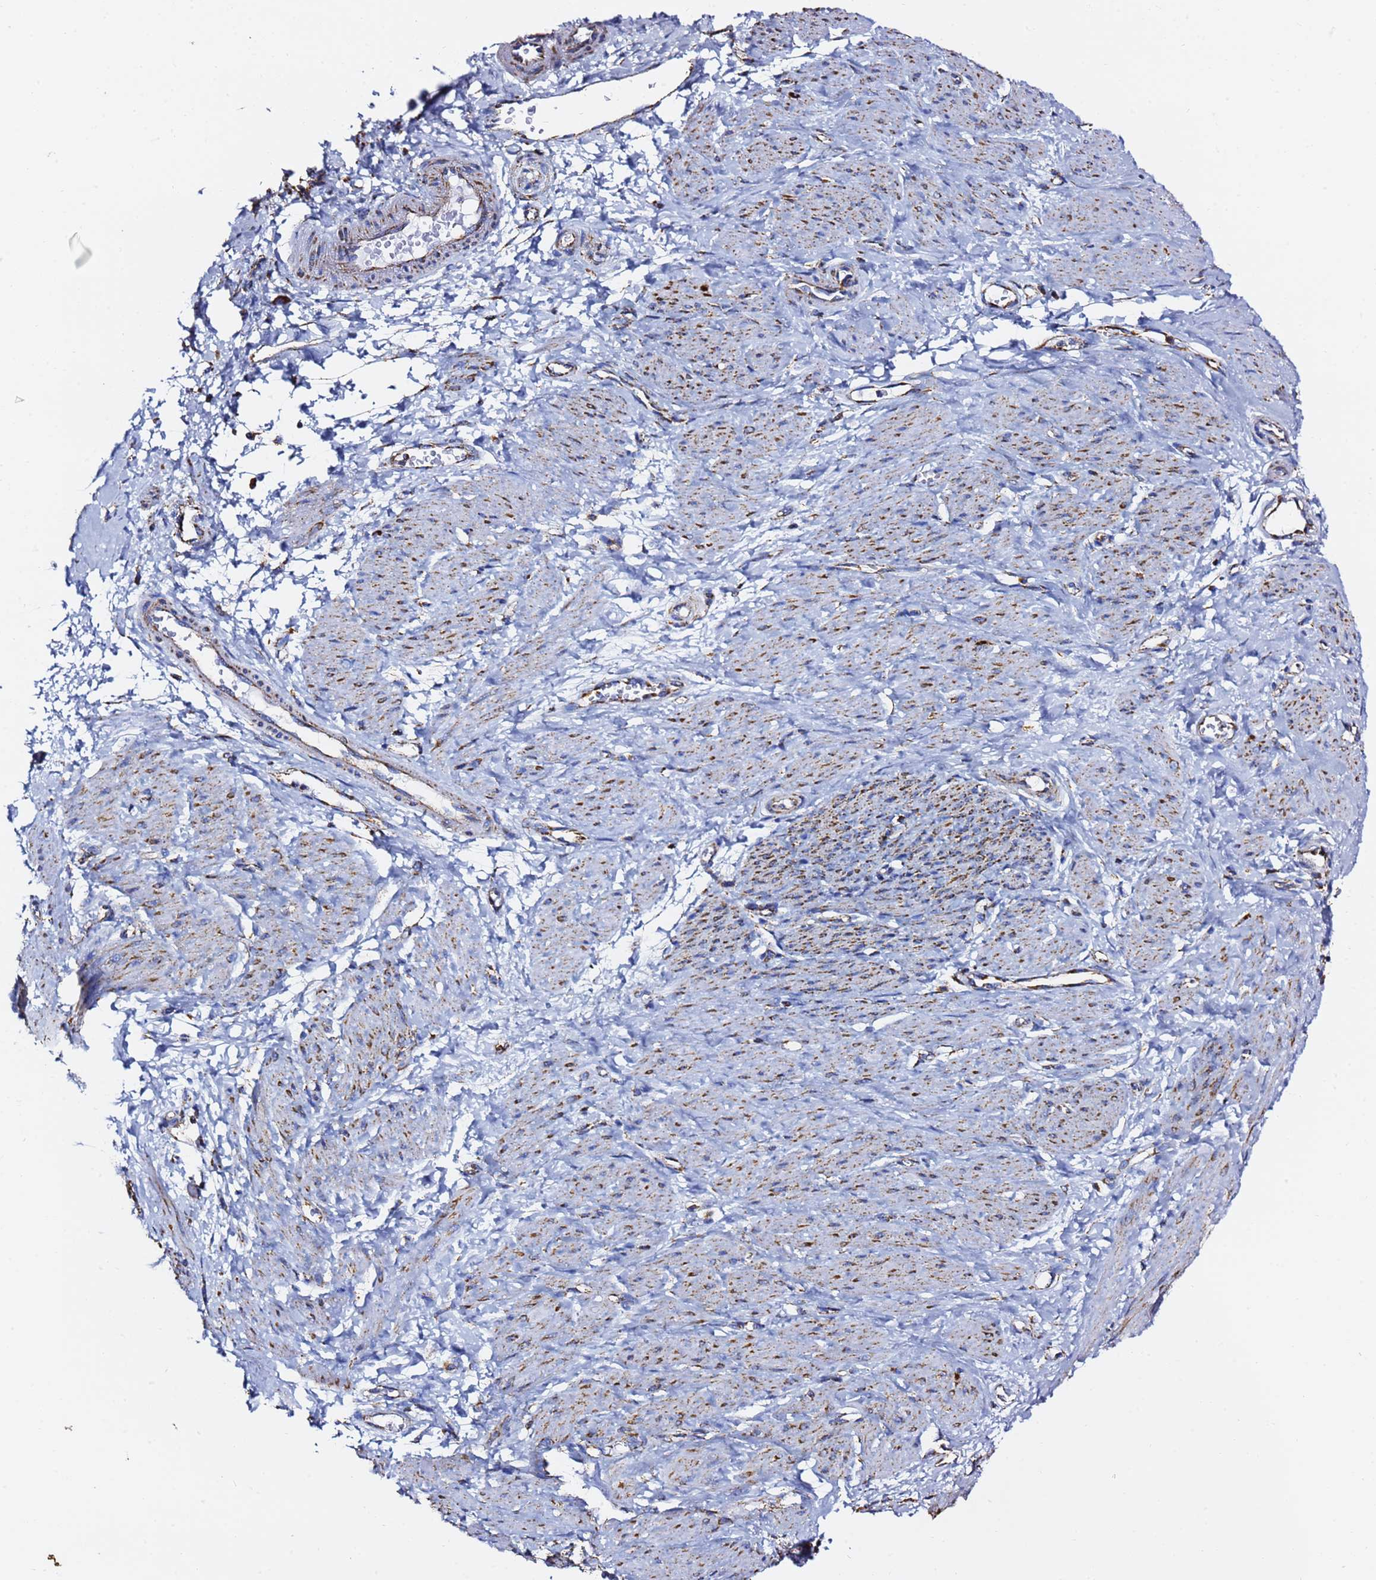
{"staining": {"intensity": "moderate", "quantity": "25%-75%", "location": "cytoplasmic/membranous"}, "tissue": "smooth muscle", "cell_type": "Smooth muscle cells", "image_type": "normal", "snomed": [{"axis": "morphology", "description": "Normal tissue, NOS"}, {"axis": "topography", "description": "Smooth muscle"}, {"axis": "topography", "description": "Uterus"}], "caption": "The photomicrograph exhibits immunohistochemical staining of benign smooth muscle. There is moderate cytoplasmic/membranous positivity is seen in about 25%-75% of smooth muscle cells.", "gene": "PHB2", "patient": {"sex": "female", "age": 39}}